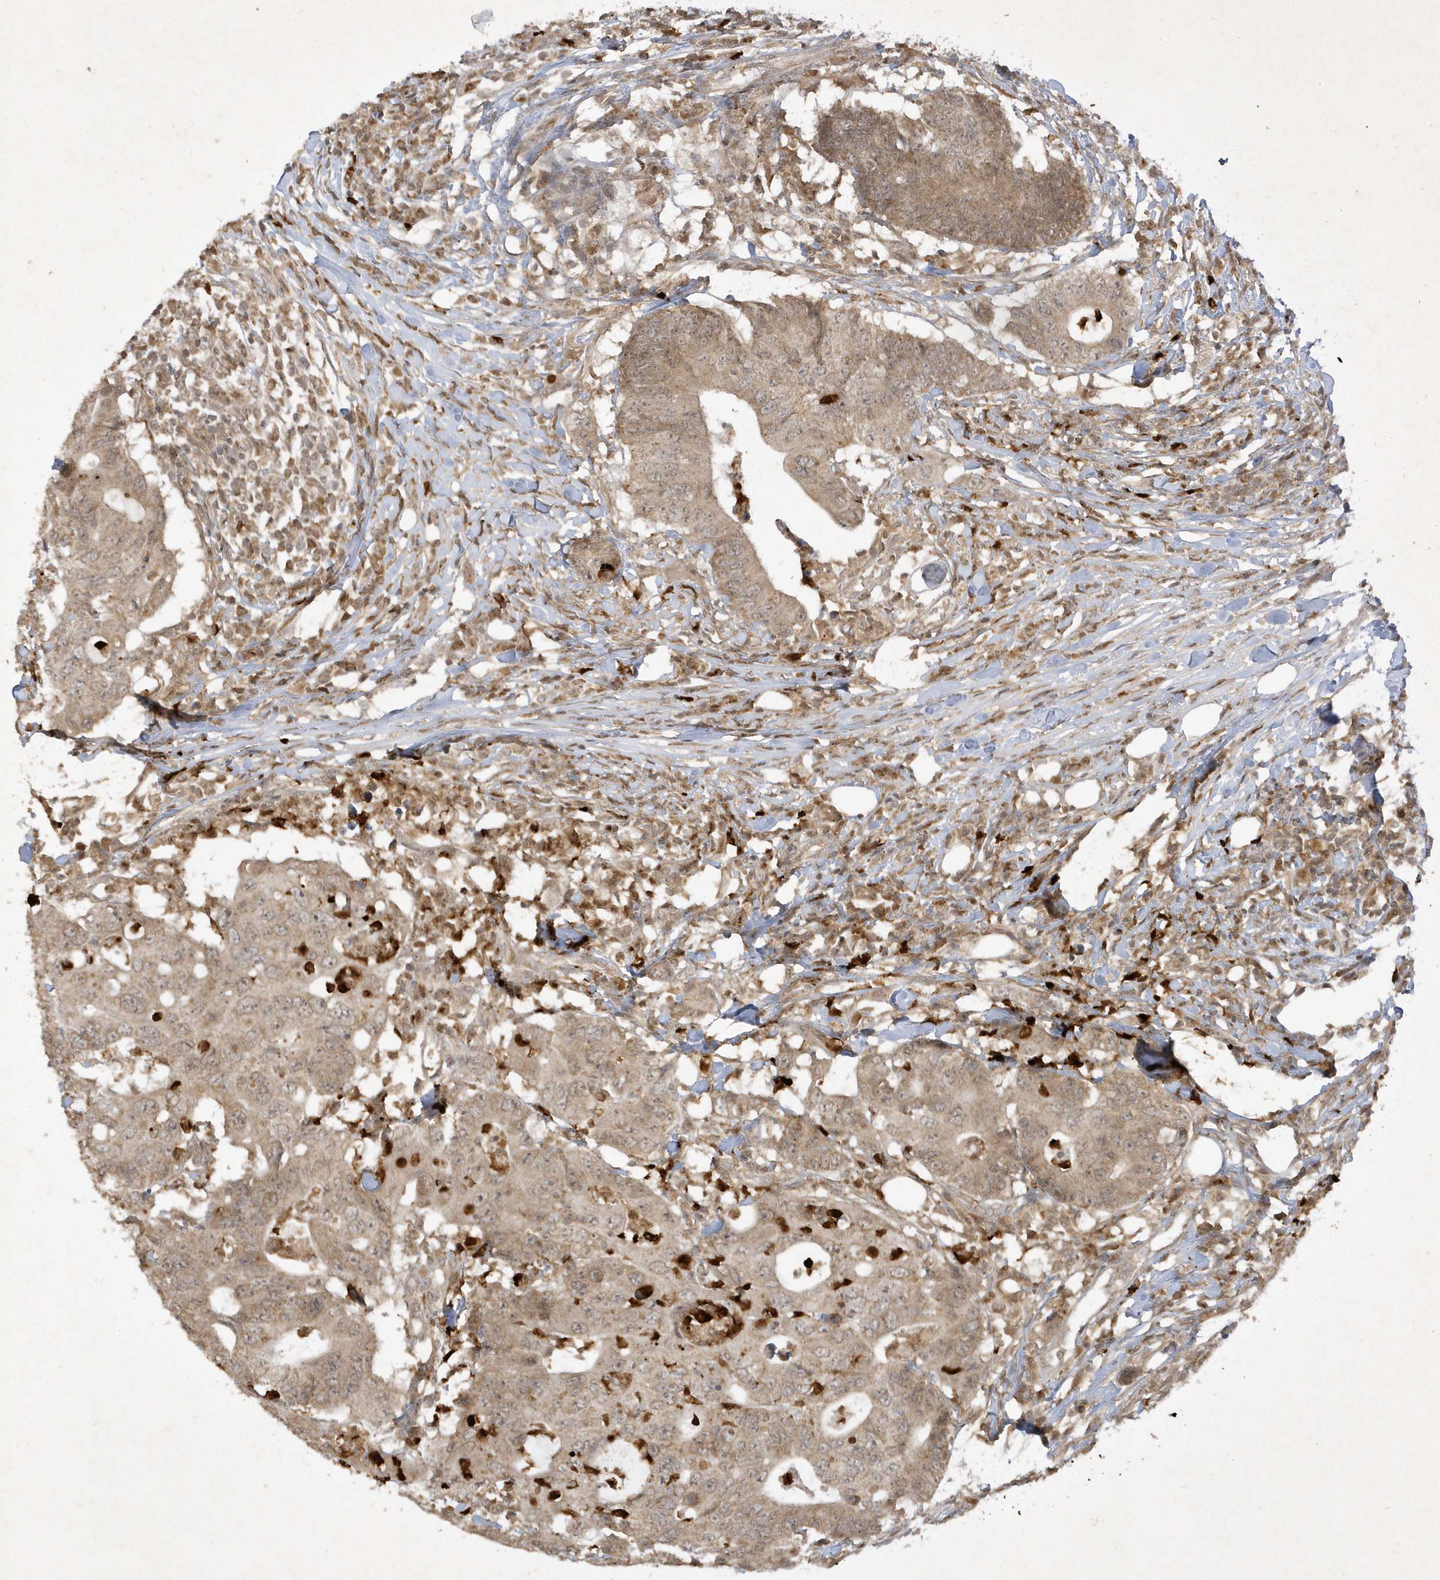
{"staining": {"intensity": "weak", "quantity": ">75%", "location": "cytoplasmic/membranous"}, "tissue": "colorectal cancer", "cell_type": "Tumor cells", "image_type": "cancer", "snomed": [{"axis": "morphology", "description": "Adenocarcinoma, NOS"}, {"axis": "topography", "description": "Colon"}], "caption": "Protein expression analysis of adenocarcinoma (colorectal) displays weak cytoplasmic/membranous staining in about >75% of tumor cells. (Stains: DAB in brown, nuclei in blue, Microscopy: brightfield microscopy at high magnification).", "gene": "ZNF213", "patient": {"sex": "male", "age": 71}}